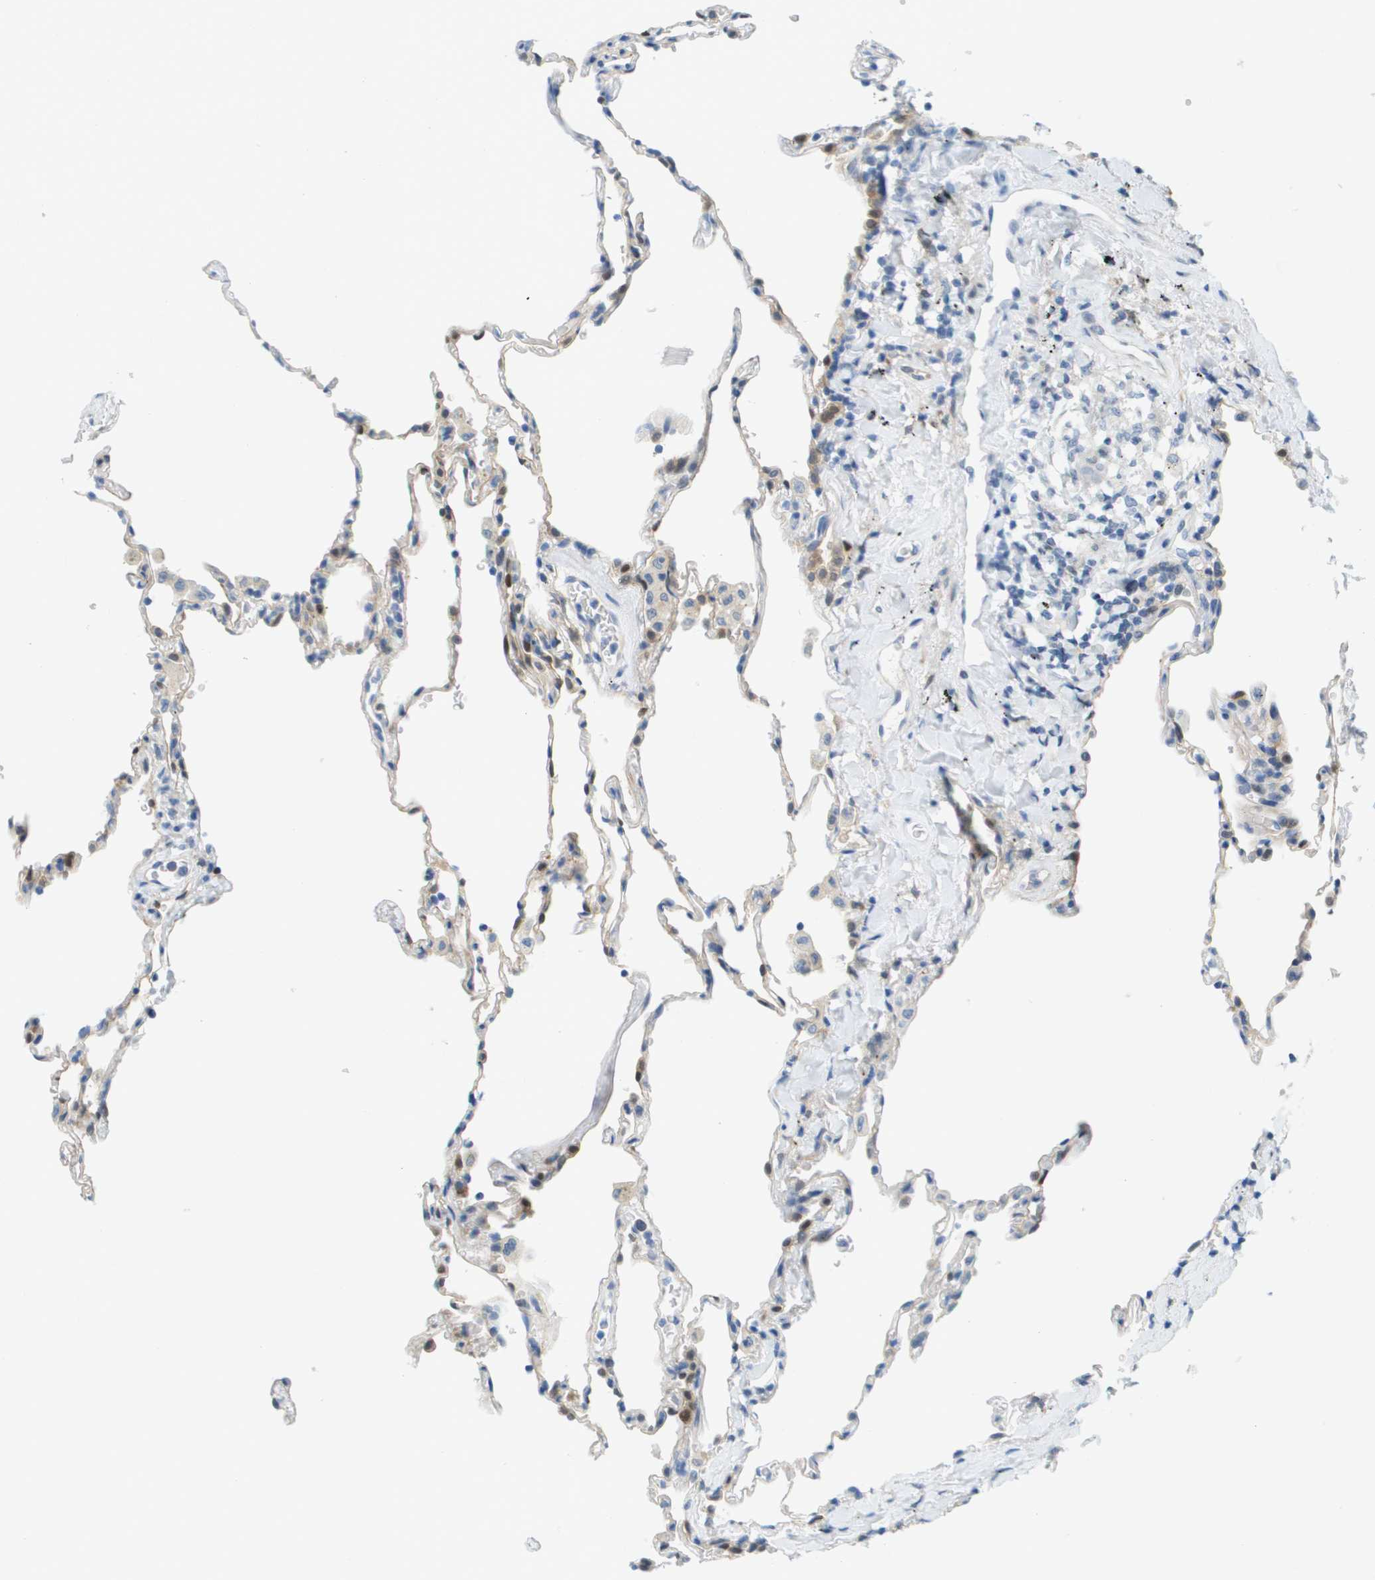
{"staining": {"intensity": "negative", "quantity": "none", "location": "none"}, "tissue": "lung", "cell_type": "Alveolar cells", "image_type": "normal", "snomed": [{"axis": "morphology", "description": "Normal tissue, NOS"}, {"axis": "topography", "description": "Lung"}], "caption": "DAB (3,3'-diaminobenzidine) immunohistochemical staining of normal lung displays no significant staining in alveolar cells.", "gene": "CUL9", "patient": {"sex": "male", "age": 59}}